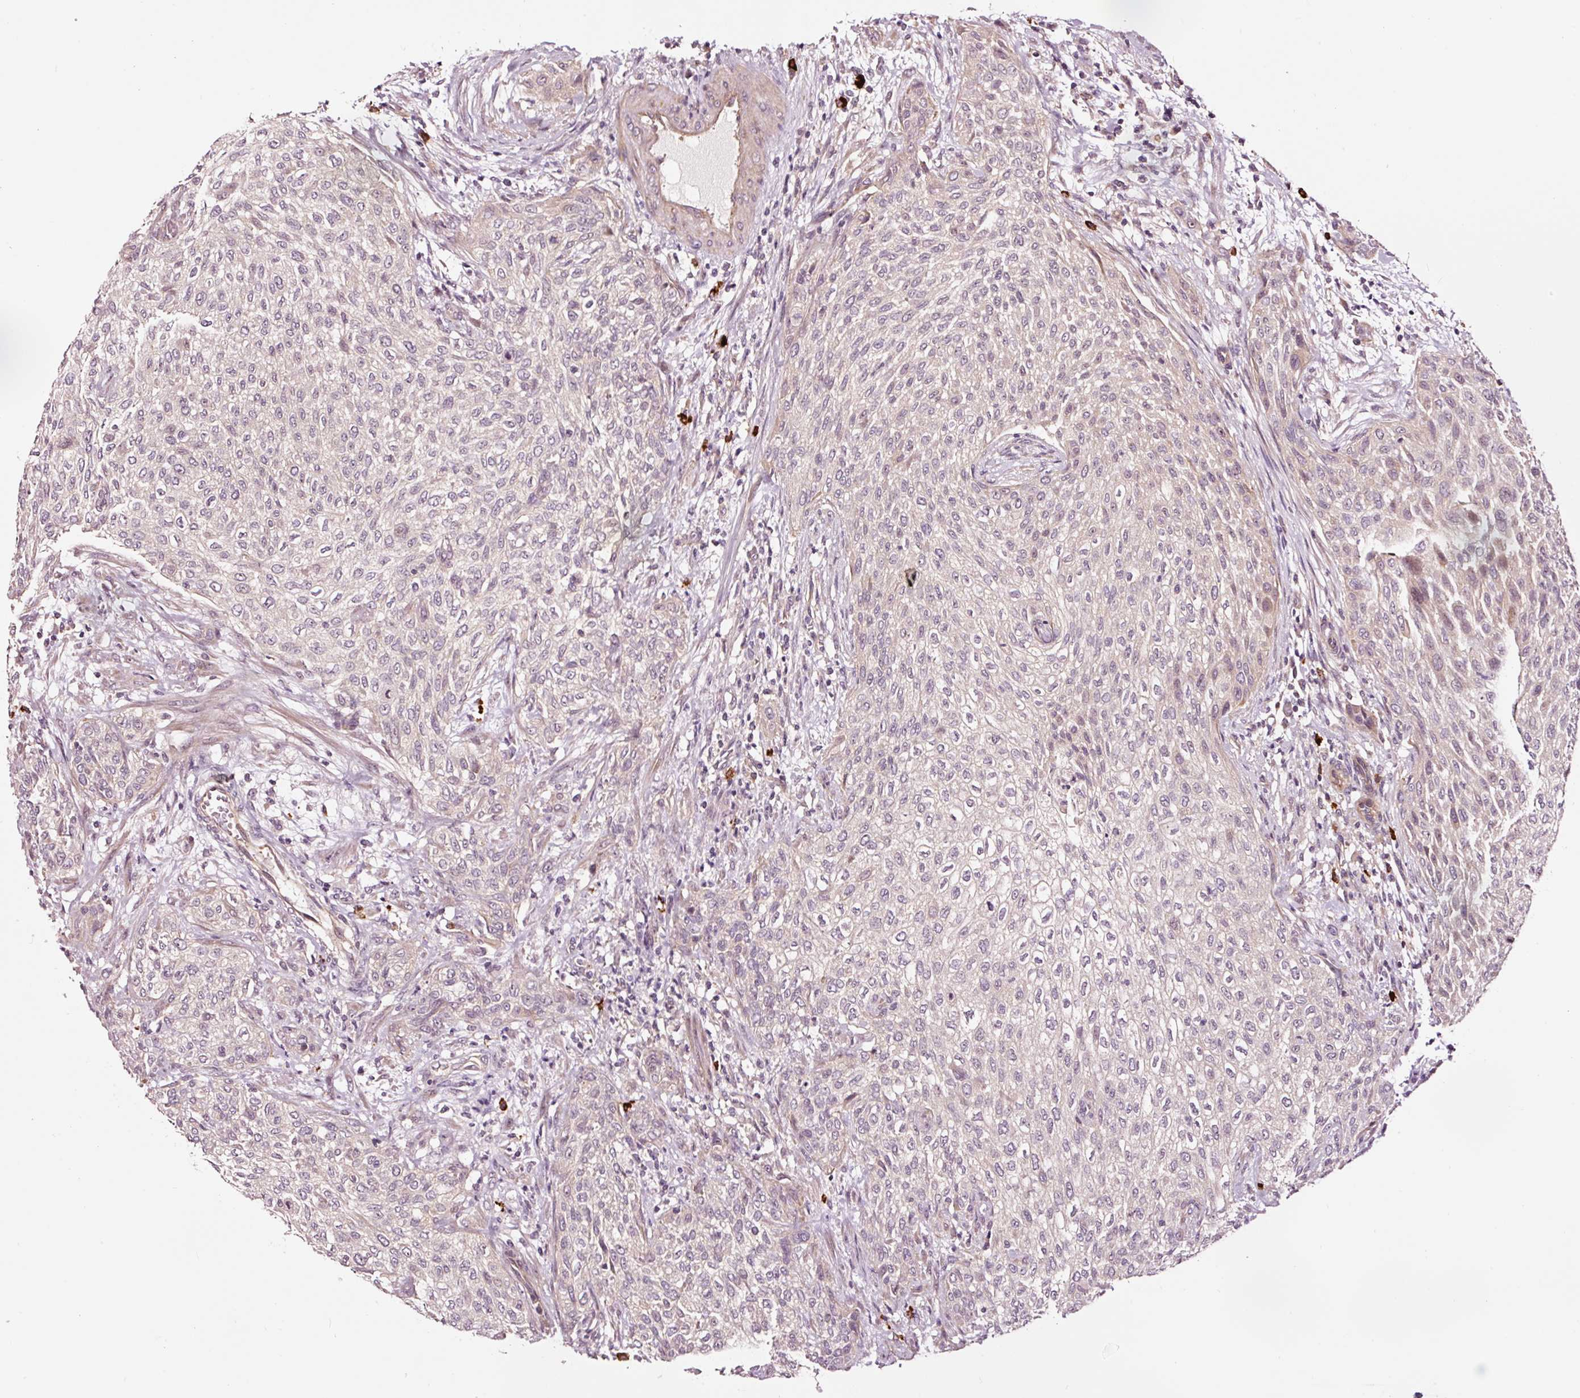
{"staining": {"intensity": "weak", "quantity": "<25%", "location": "cytoplasmic/membranous"}, "tissue": "urothelial cancer", "cell_type": "Tumor cells", "image_type": "cancer", "snomed": [{"axis": "morphology", "description": "Urothelial carcinoma, High grade"}, {"axis": "topography", "description": "Urinary bladder"}], "caption": "An image of human urothelial carcinoma (high-grade) is negative for staining in tumor cells.", "gene": "UTP14A", "patient": {"sex": "male", "age": 35}}